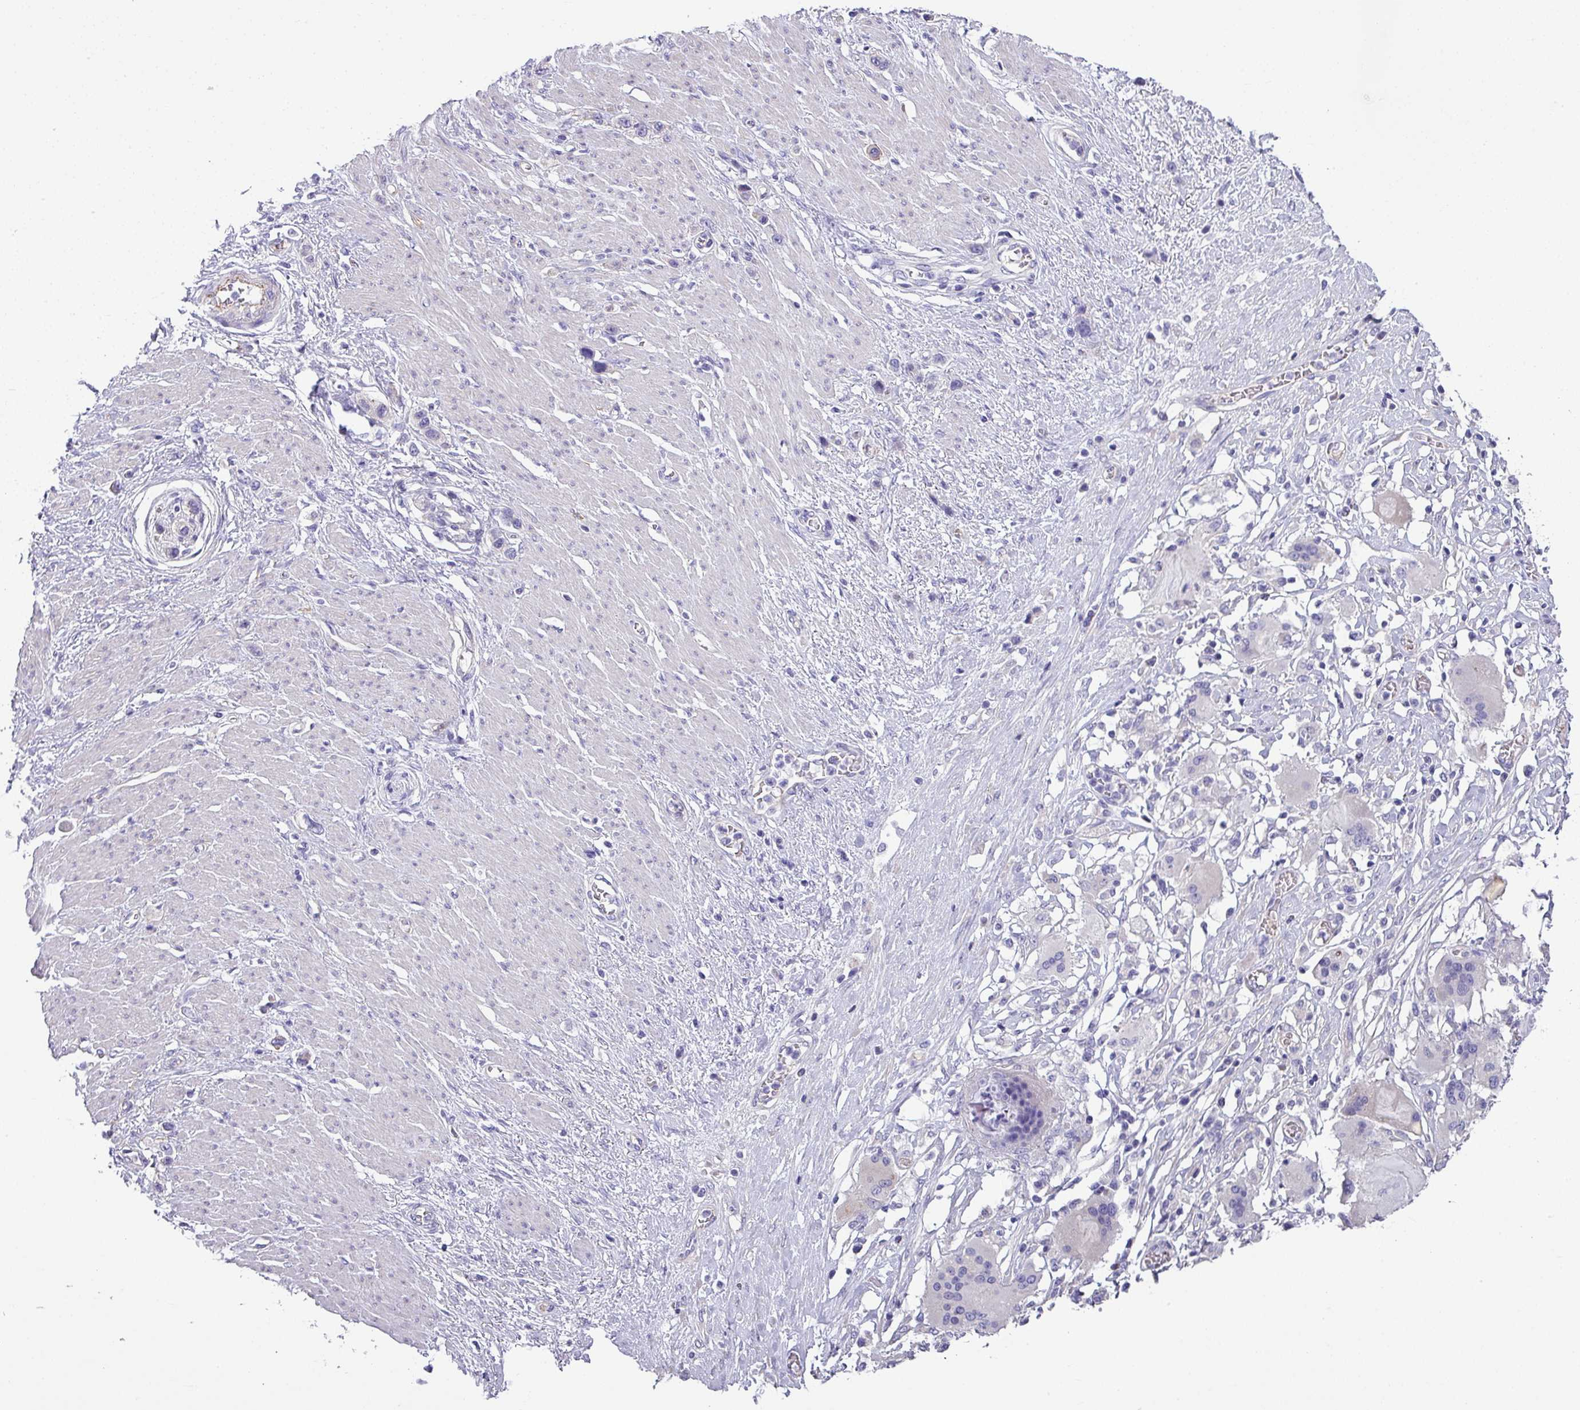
{"staining": {"intensity": "negative", "quantity": "none", "location": "none"}, "tissue": "stomach cancer", "cell_type": "Tumor cells", "image_type": "cancer", "snomed": [{"axis": "morphology", "description": "Adenocarcinoma, NOS"}, {"axis": "morphology", "description": "Adenocarcinoma, High grade"}, {"axis": "topography", "description": "Stomach, upper"}, {"axis": "topography", "description": "Stomach, lower"}], "caption": "There is no significant expression in tumor cells of high-grade adenocarcinoma (stomach). (Immunohistochemistry (ihc), brightfield microscopy, high magnification).", "gene": "PALS2", "patient": {"sex": "female", "age": 65}}